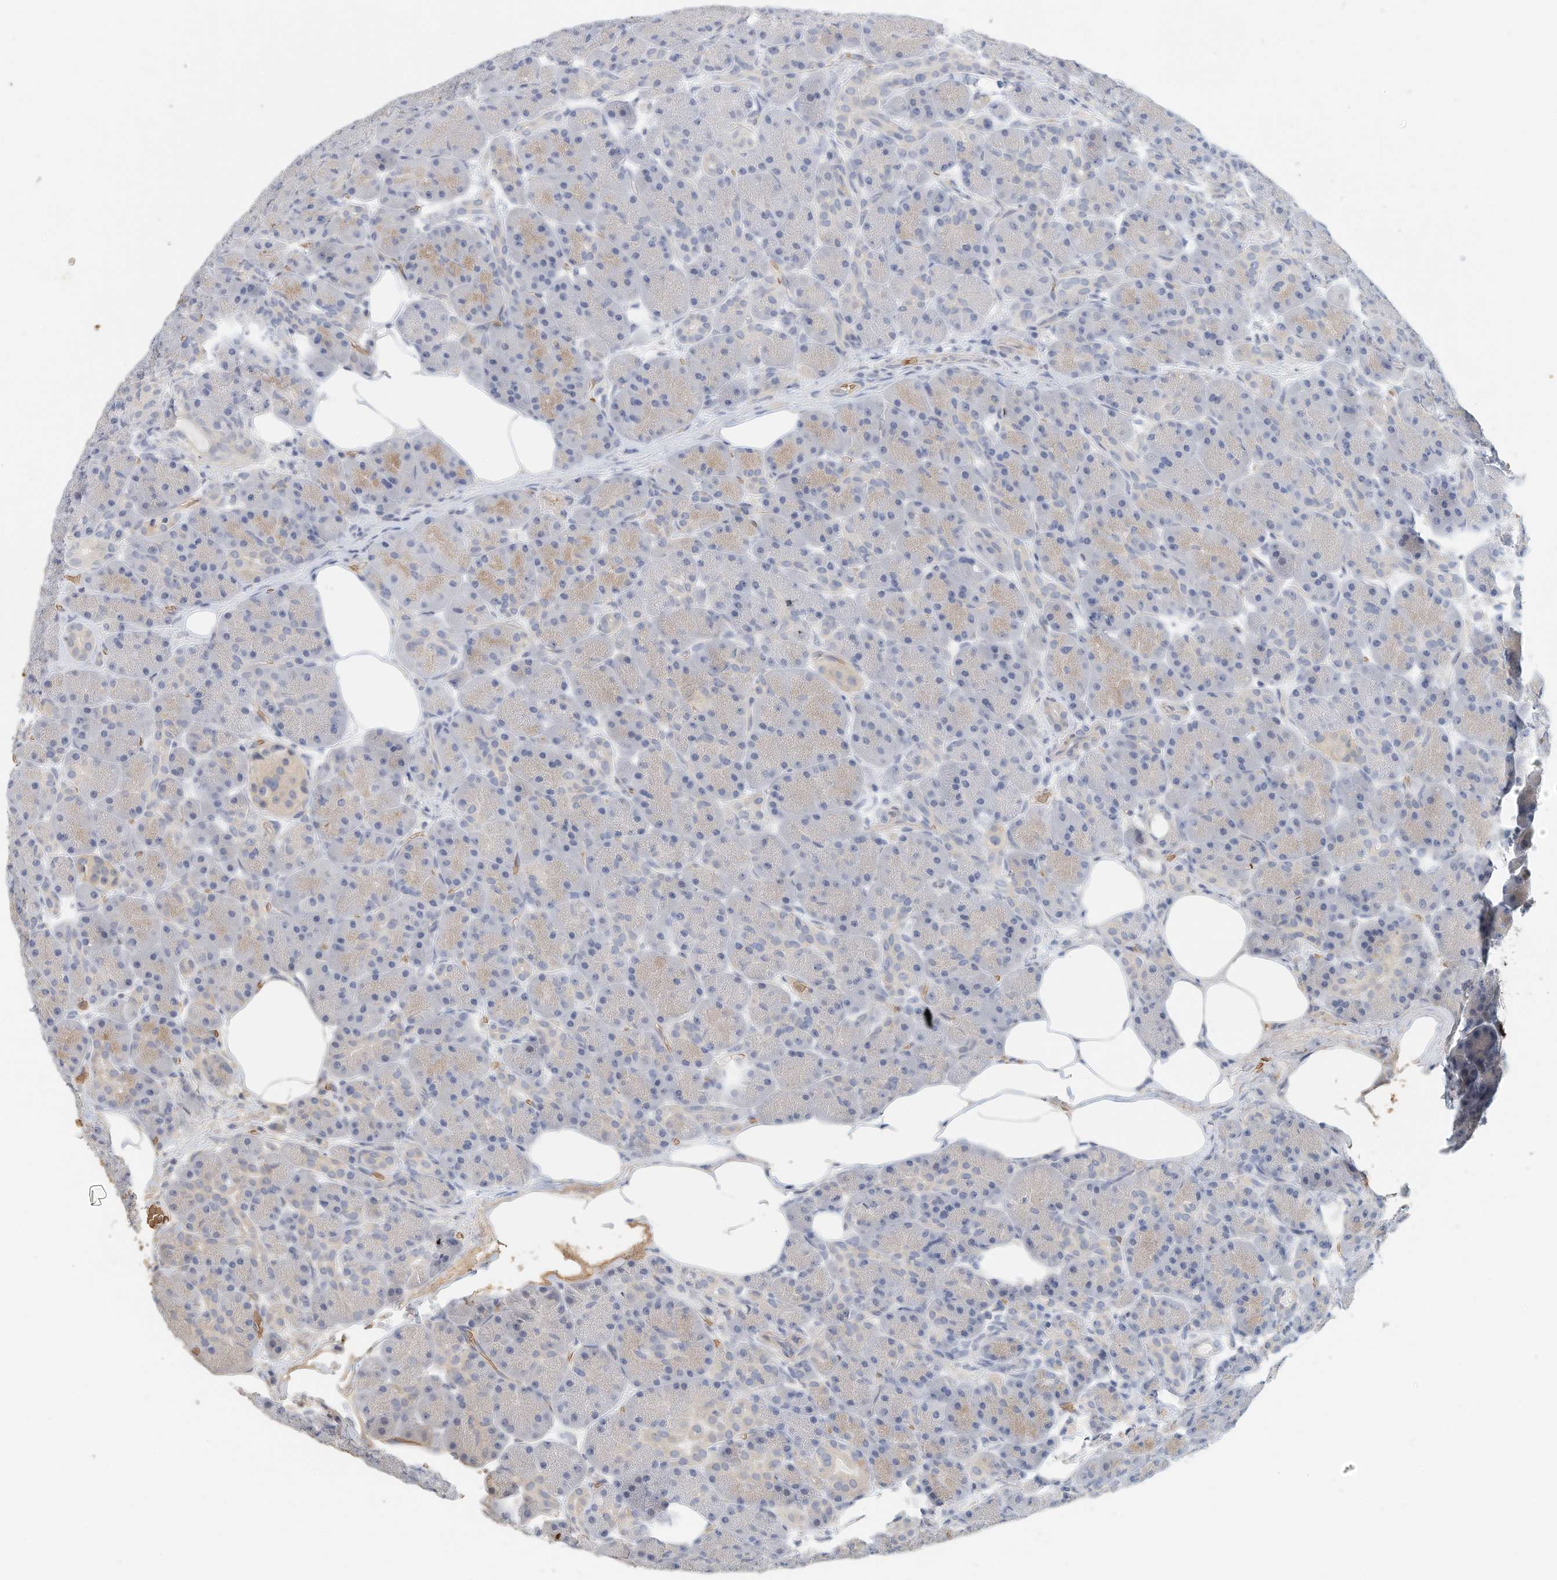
{"staining": {"intensity": "negative", "quantity": "none", "location": "none"}, "tissue": "pancreas", "cell_type": "Exocrine glandular cells", "image_type": "normal", "snomed": [{"axis": "morphology", "description": "Normal tissue, NOS"}, {"axis": "topography", "description": "Pancreas"}], "caption": "There is no significant positivity in exocrine glandular cells of pancreas. The staining is performed using DAB (3,3'-diaminobenzidine) brown chromogen with nuclei counter-stained in using hematoxylin.", "gene": "RCAN3", "patient": {"sex": "male", "age": 63}}